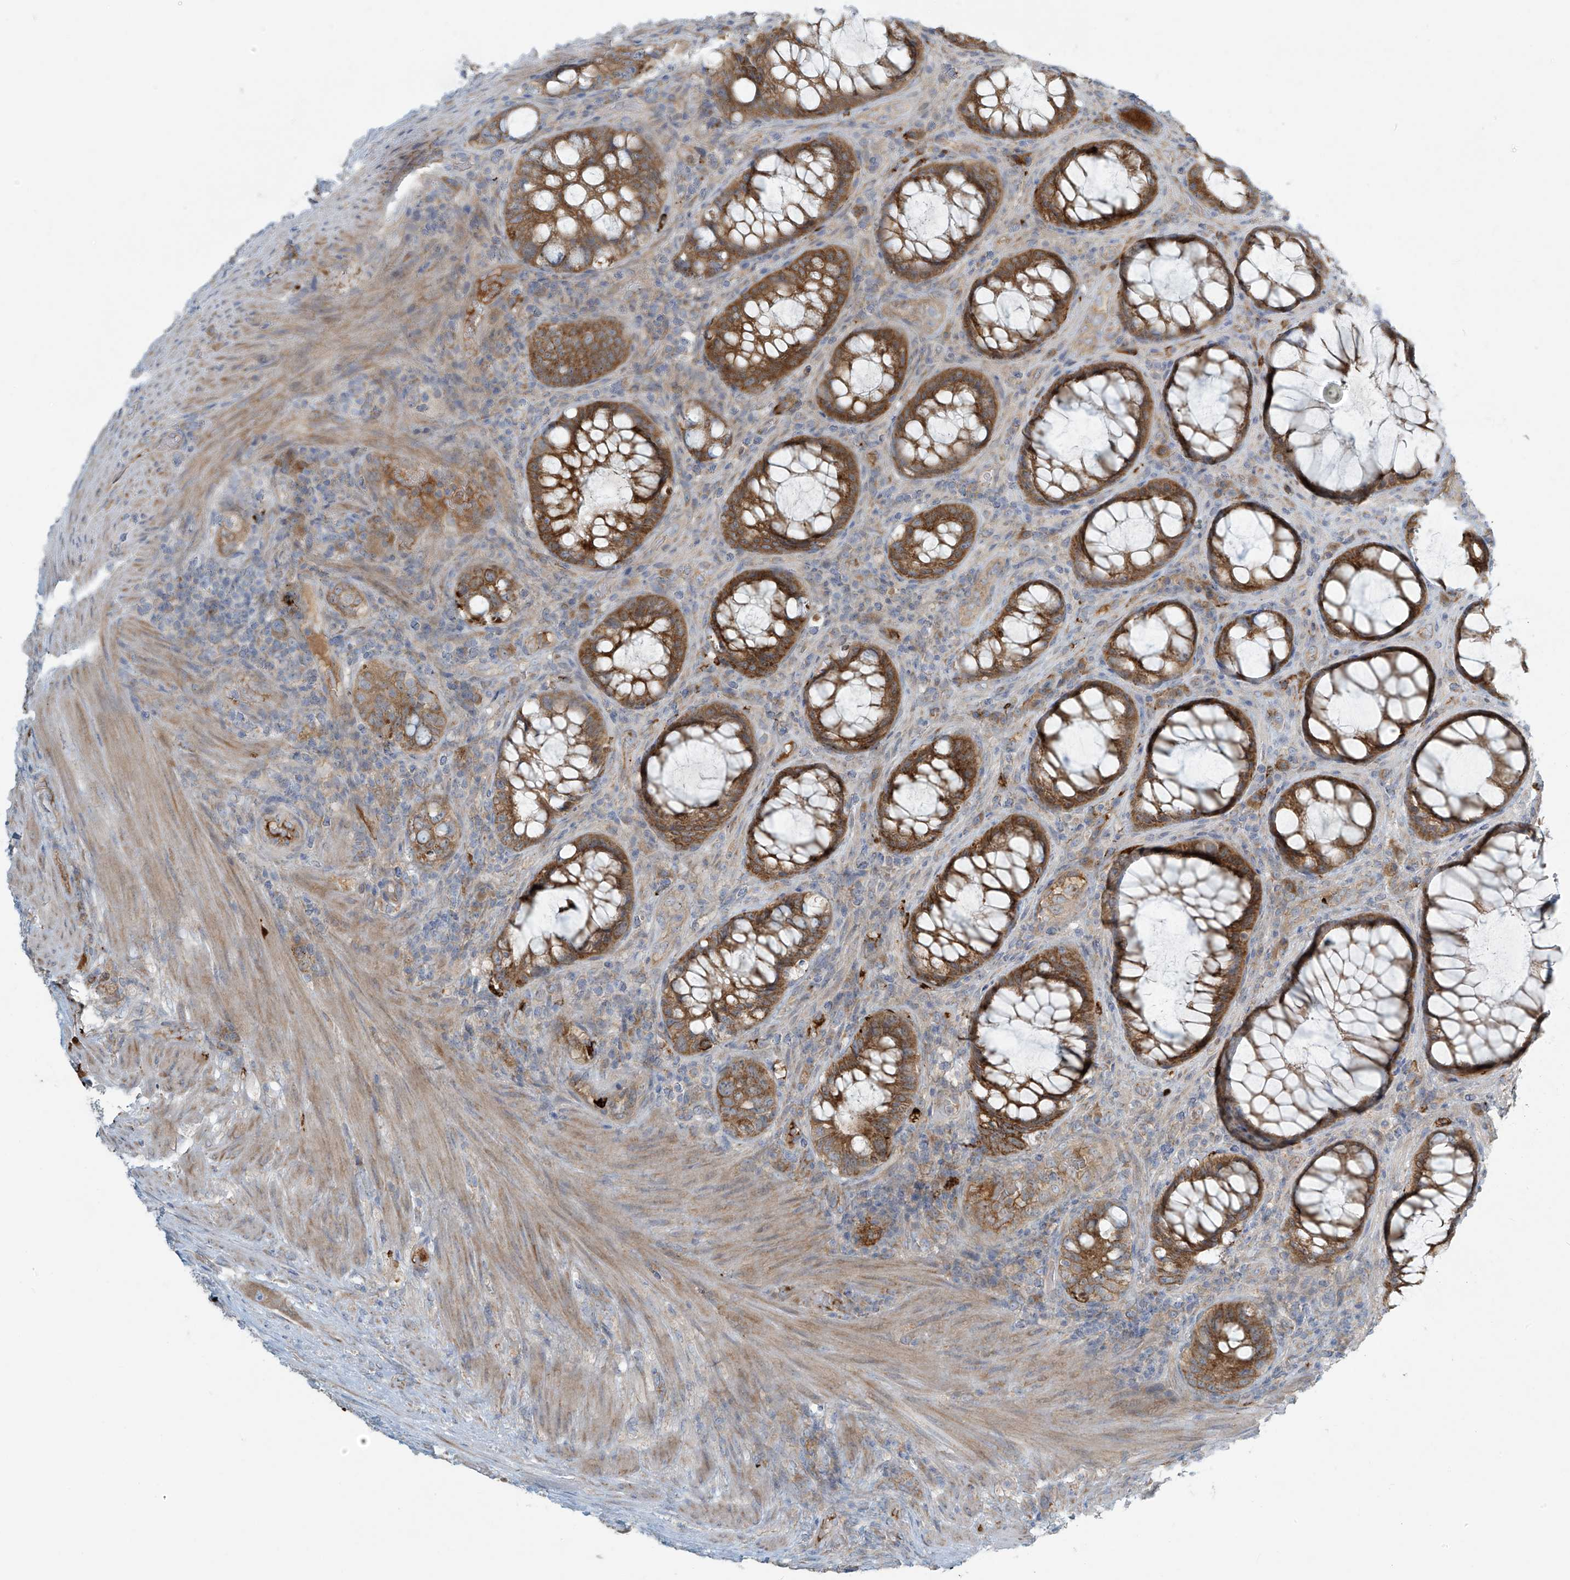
{"staining": {"intensity": "moderate", "quantity": ">75%", "location": "cytoplasmic/membranous"}, "tissue": "colorectal cancer", "cell_type": "Tumor cells", "image_type": "cancer", "snomed": [{"axis": "morphology", "description": "Adenocarcinoma, NOS"}, {"axis": "topography", "description": "Rectum"}], "caption": "Protein analysis of adenocarcinoma (colorectal) tissue displays moderate cytoplasmic/membranous staining in about >75% of tumor cells.", "gene": "LZTS3", "patient": {"sex": "male", "age": 63}}